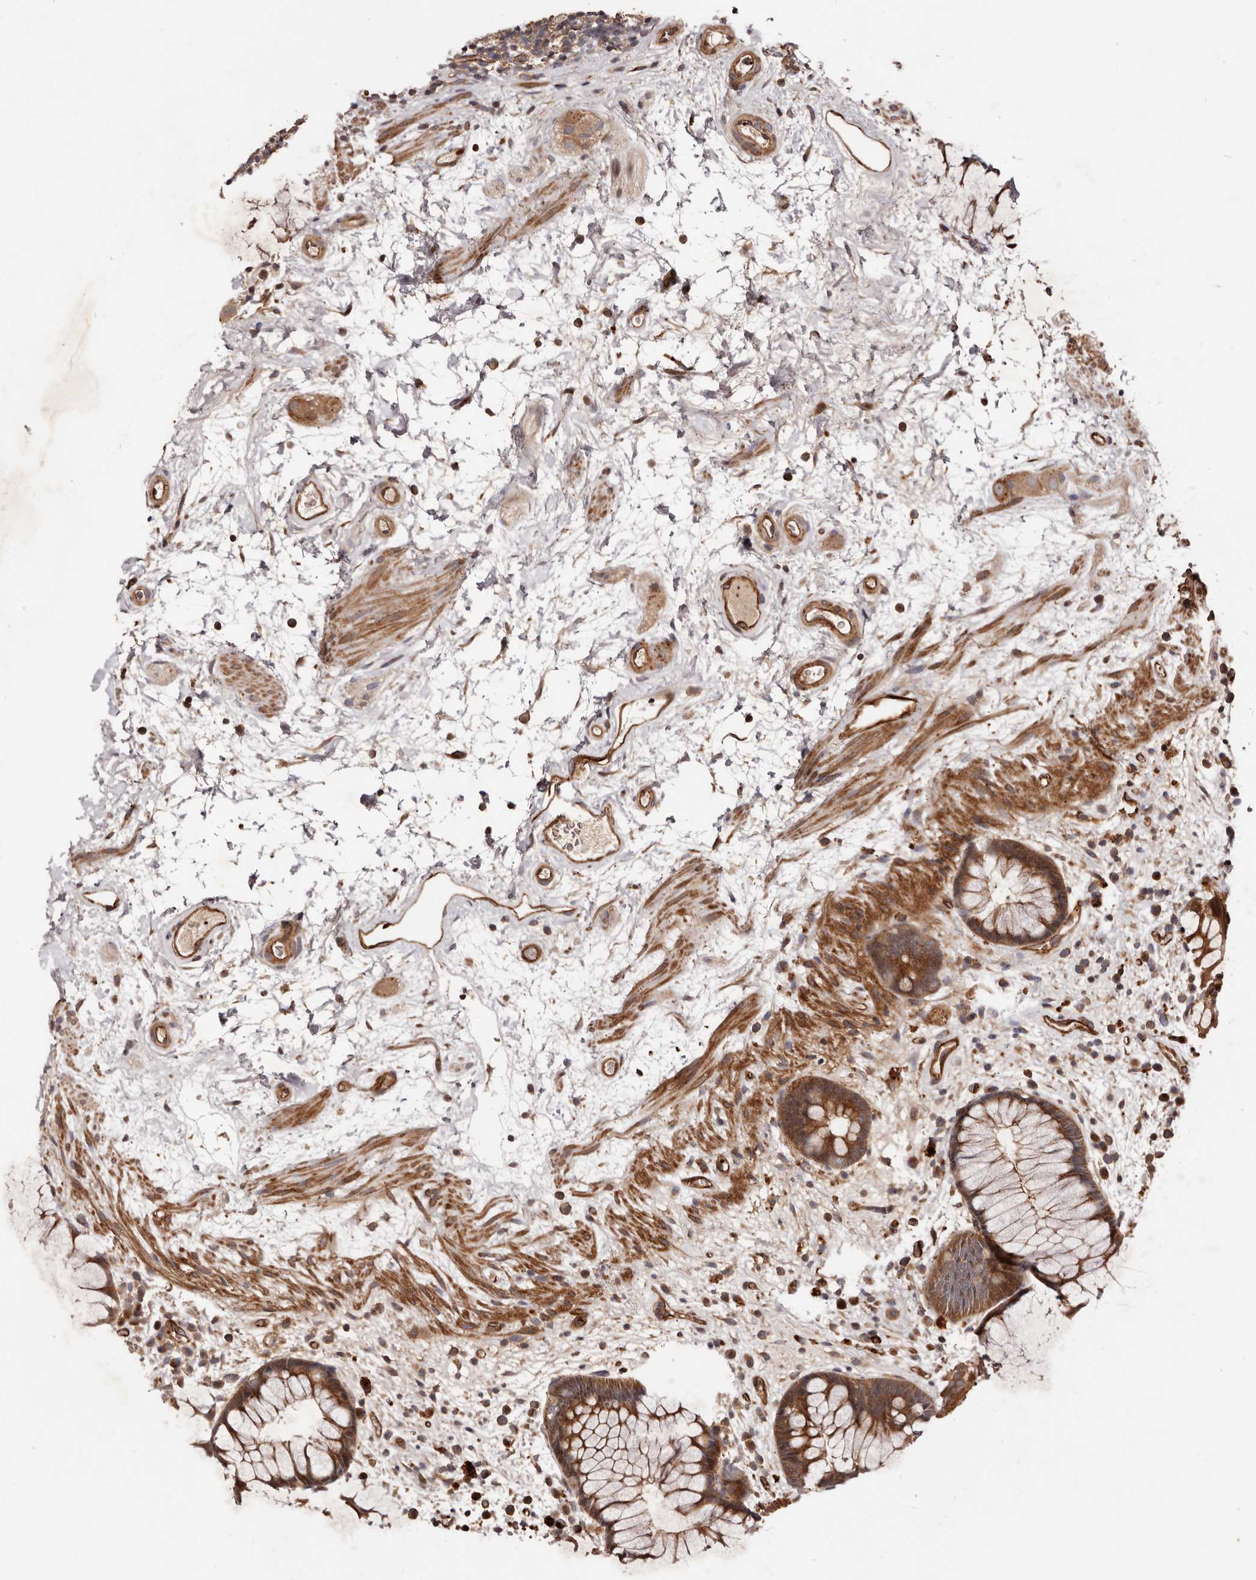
{"staining": {"intensity": "strong", "quantity": ">75%", "location": "cytoplasmic/membranous"}, "tissue": "rectum", "cell_type": "Glandular cells", "image_type": "normal", "snomed": [{"axis": "morphology", "description": "Normal tissue, NOS"}, {"axis": "topography", "description": "Rectum"}], "caption": "This histopathology image shows normal rectum stained with immunohistochemistry to label a protein in brown. The cytoplasmic/membranous of glandular cells show strong positivity for the protein. Nuclei are counter-stained blue.", "gene": "GTPBP1", "patient": {"sex": "male", "age": 51}}